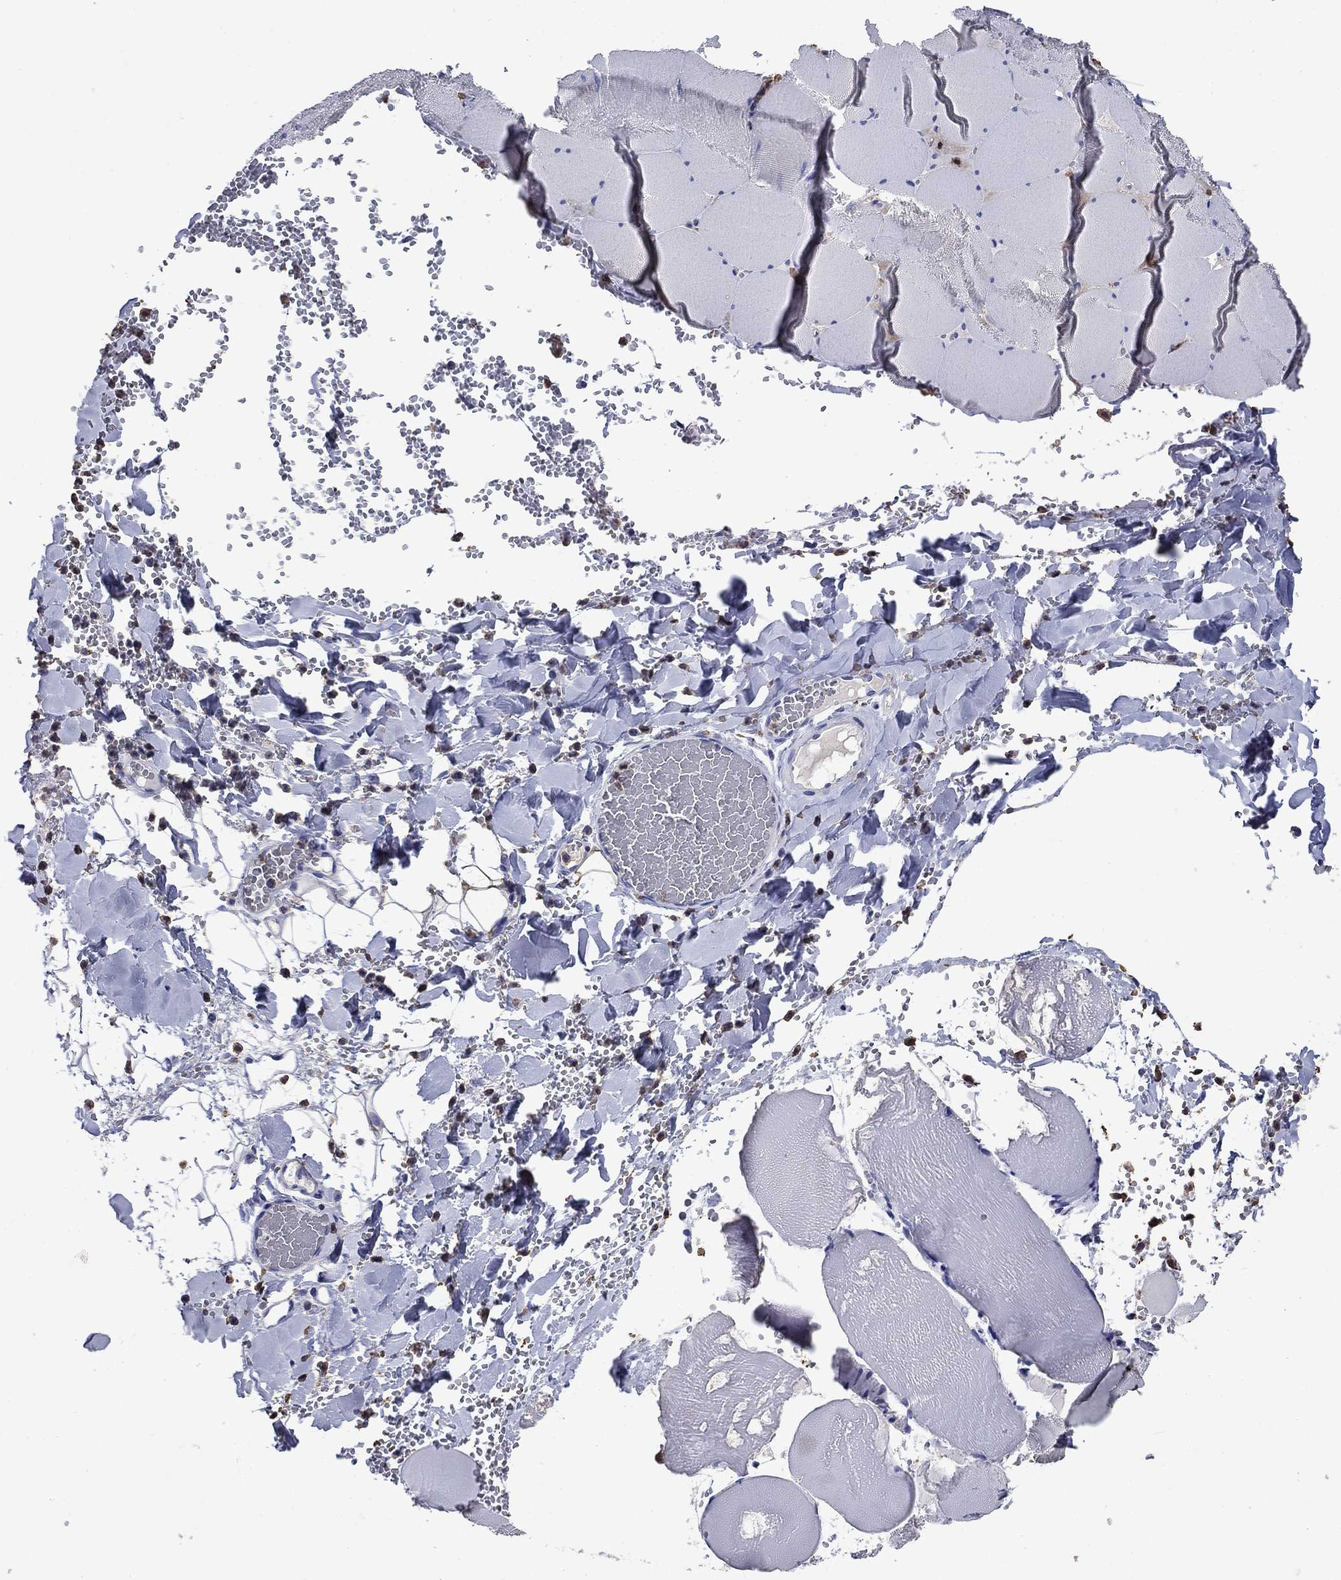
{"staining": {"intensity": "negative", "quantity": "none", "location": "none"}, "tissue": "skeletal muscle", "cell_type": "Myocytes", "image_type": "normal", "snomed": [{"axis": "morphology", "description": "Normal tissue, NOS"}, {"axis": "morphology", "description": "Malignant melanoma, Metastatic site"}, {"axis": "topography", "description": "Skeletal muscle"}], "caption": "High power microscopy image of an IHC image of unremarkable skeletal muscle, revealing no significant positivity in myocytes. (Brightfield microscopy of DAB (3,3'-diaminobenzidine) immunohistochemistry at high magnification).", "gene": "TFR2", "patient": {"sex": "male", "age": 50}}